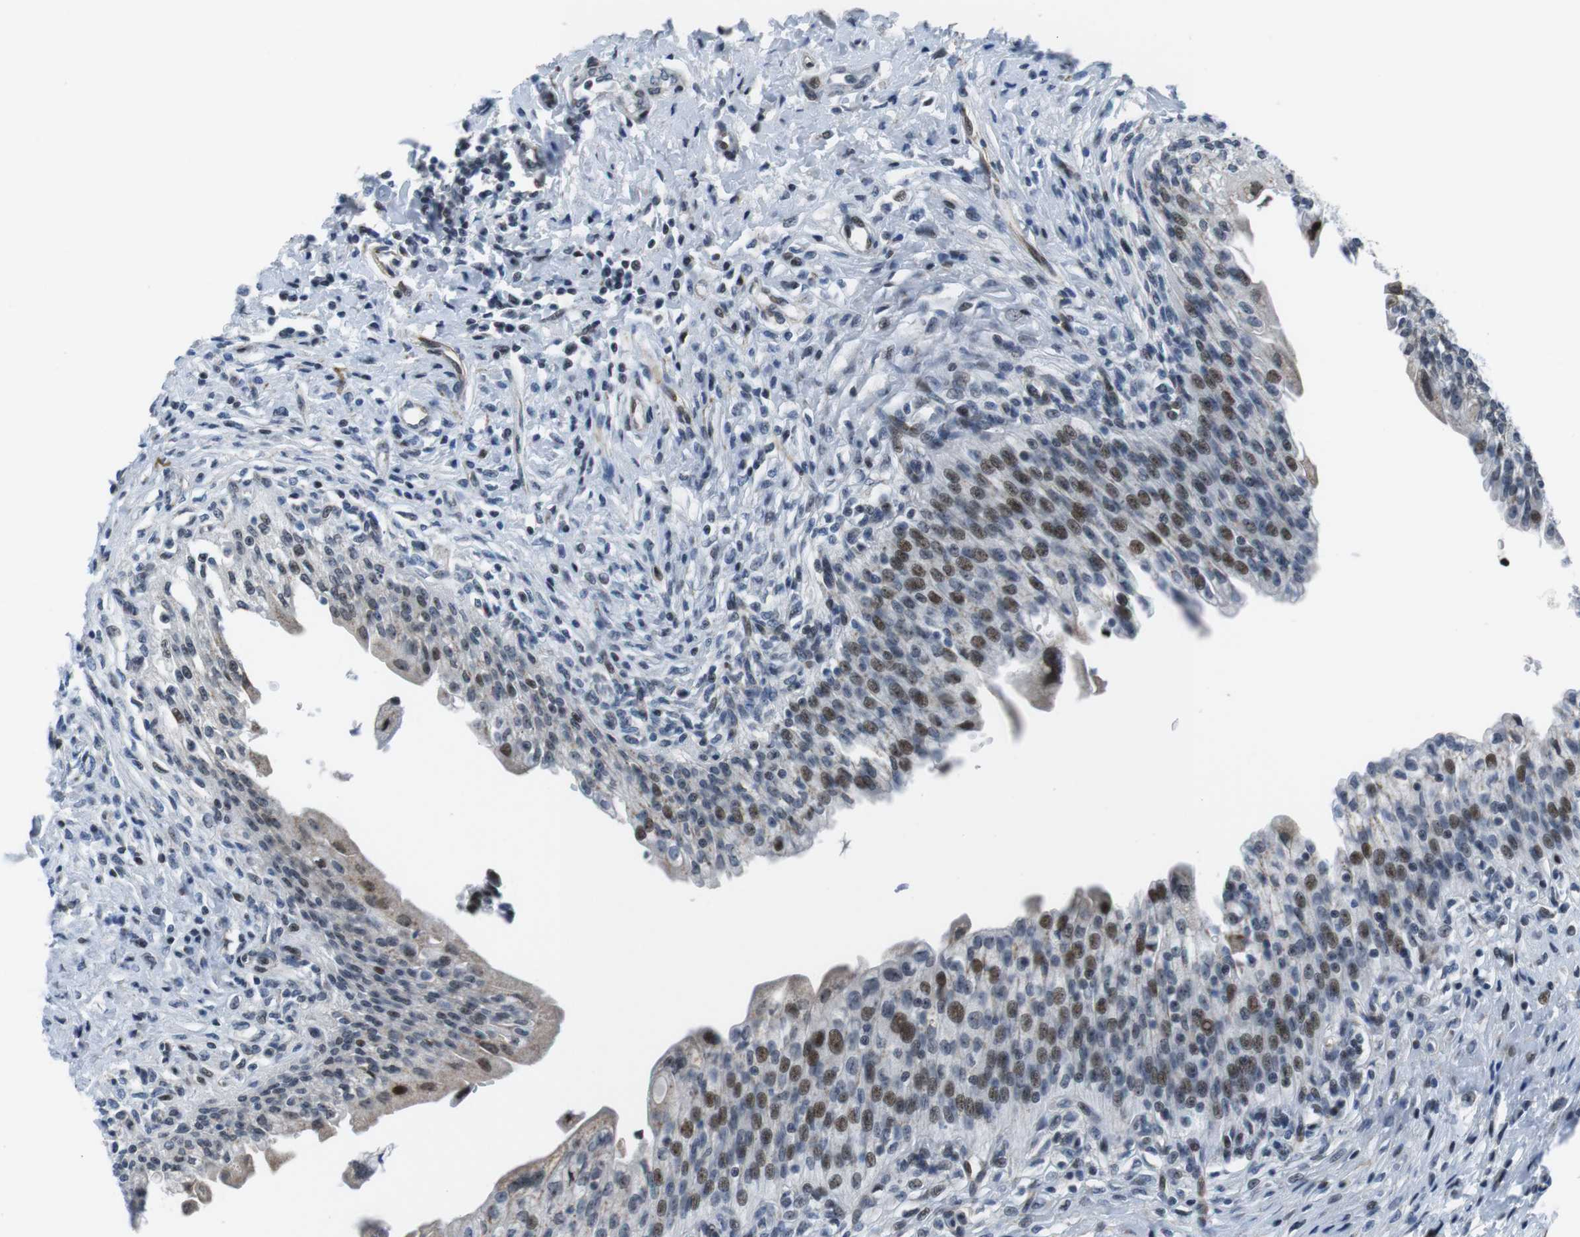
{"staining": {"intensity": "strong", "quantity": "25%-75%", "location": "nuclear"}, "tissue": "urinary bladder", "cell_type": "Urothelial cells", "image_type": "normal", "snomed": [{"axis": "morphology", "description": "Normal tissue, NOS"}, {"axis": "morphology", "description": "Inflammation, NOS"}, {"axis": "topography", "description": "Urinary bladder"}], "caption": "Urothelial cells display high levels of strong nuclear positivity in approximately 25%-75% of cells in unremarkable human urinary bladder. The staining was performed using DAB to visualize the protein expression in brown, while the nuclei were stained in blue with hematoxylin (Magnification: 20x).", "gene": "MLH1", "patient": {"sex": "female", "age": 80}}